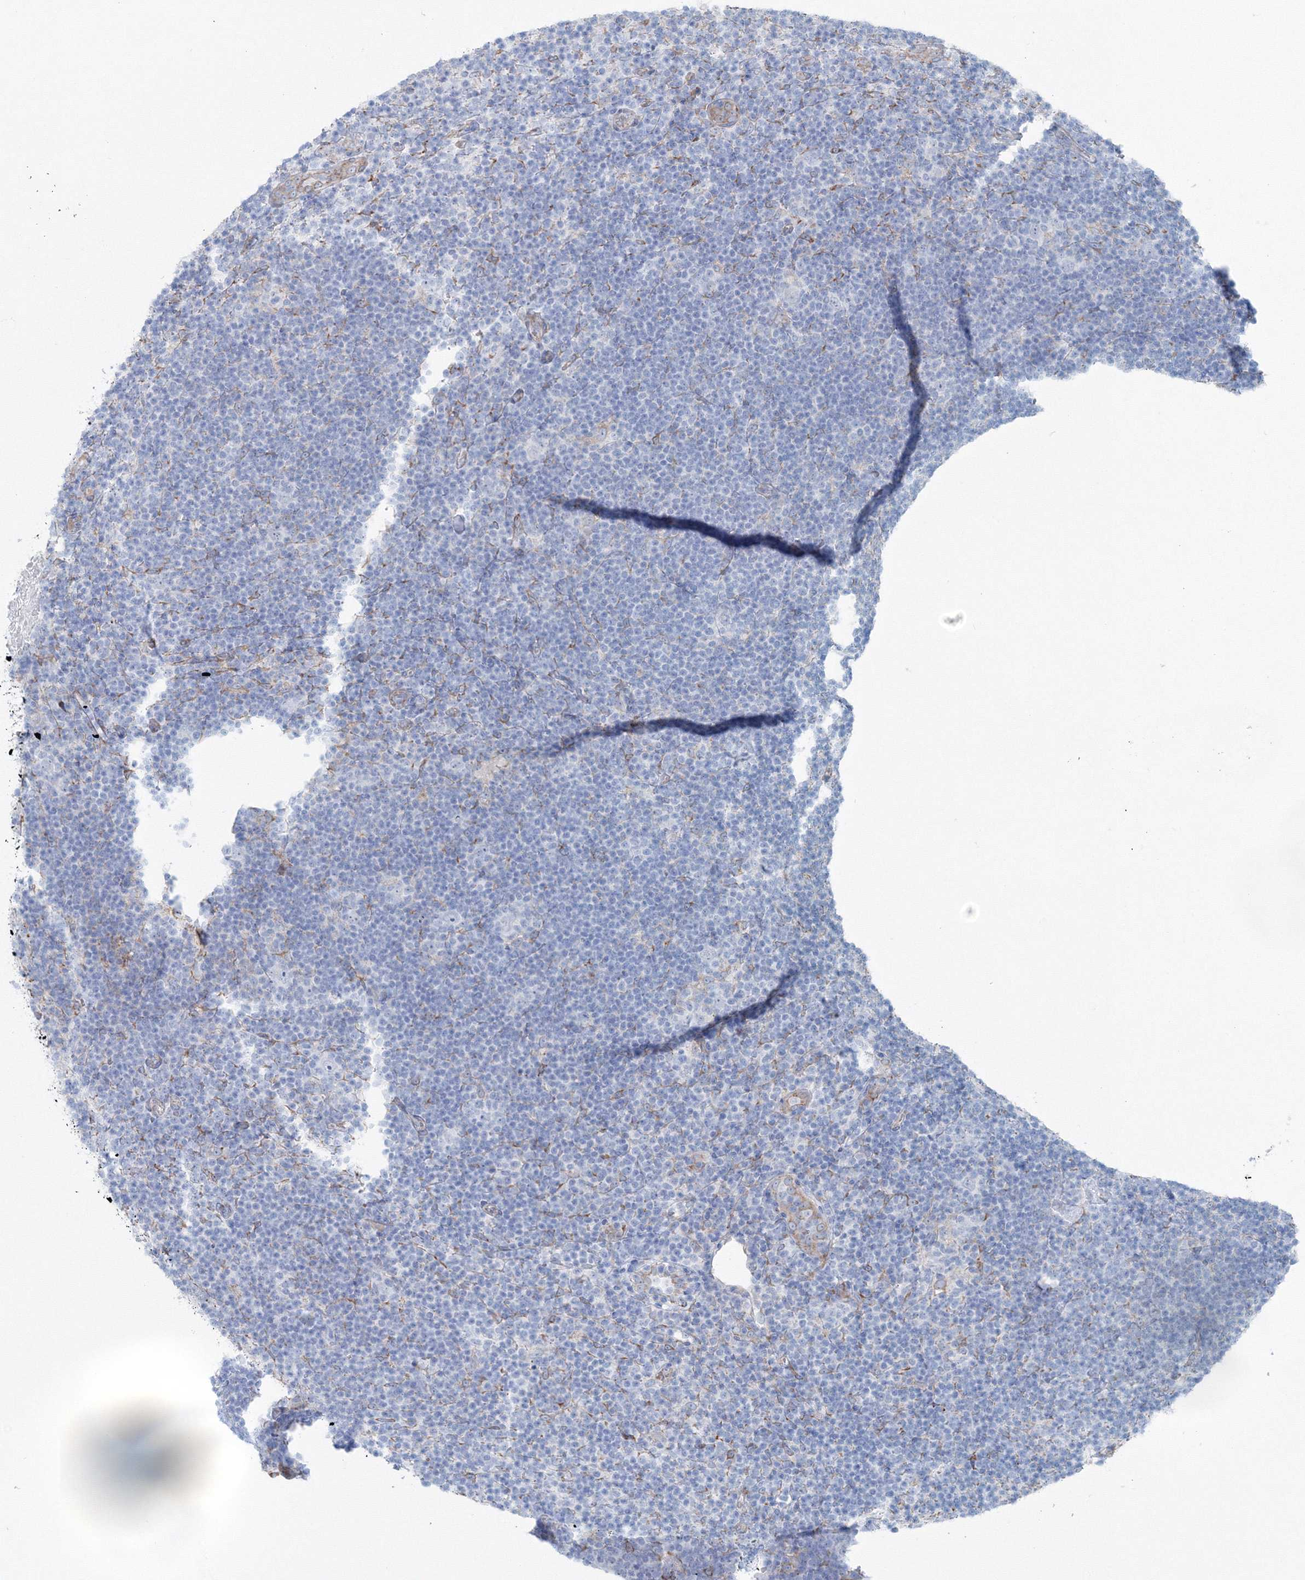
{"staining": {"intensity": "negative", "quantity": "none", "location": "none"}, "tissue": "lymphoma", "cell_type": "Tumor cells", "image_type": "cancer", "snomed": [{"axis": "morphology", "description": "Hodgkin's disease, NOS"}, {"axis": "topography", "description": "Lymph node"}], "caption": "A histopathology image of Hodgkin's disease stained for a protein shows no brown staining in tumor cells.", "gene": "RCN1", "patient": {"sex": "female", "age": 57}}